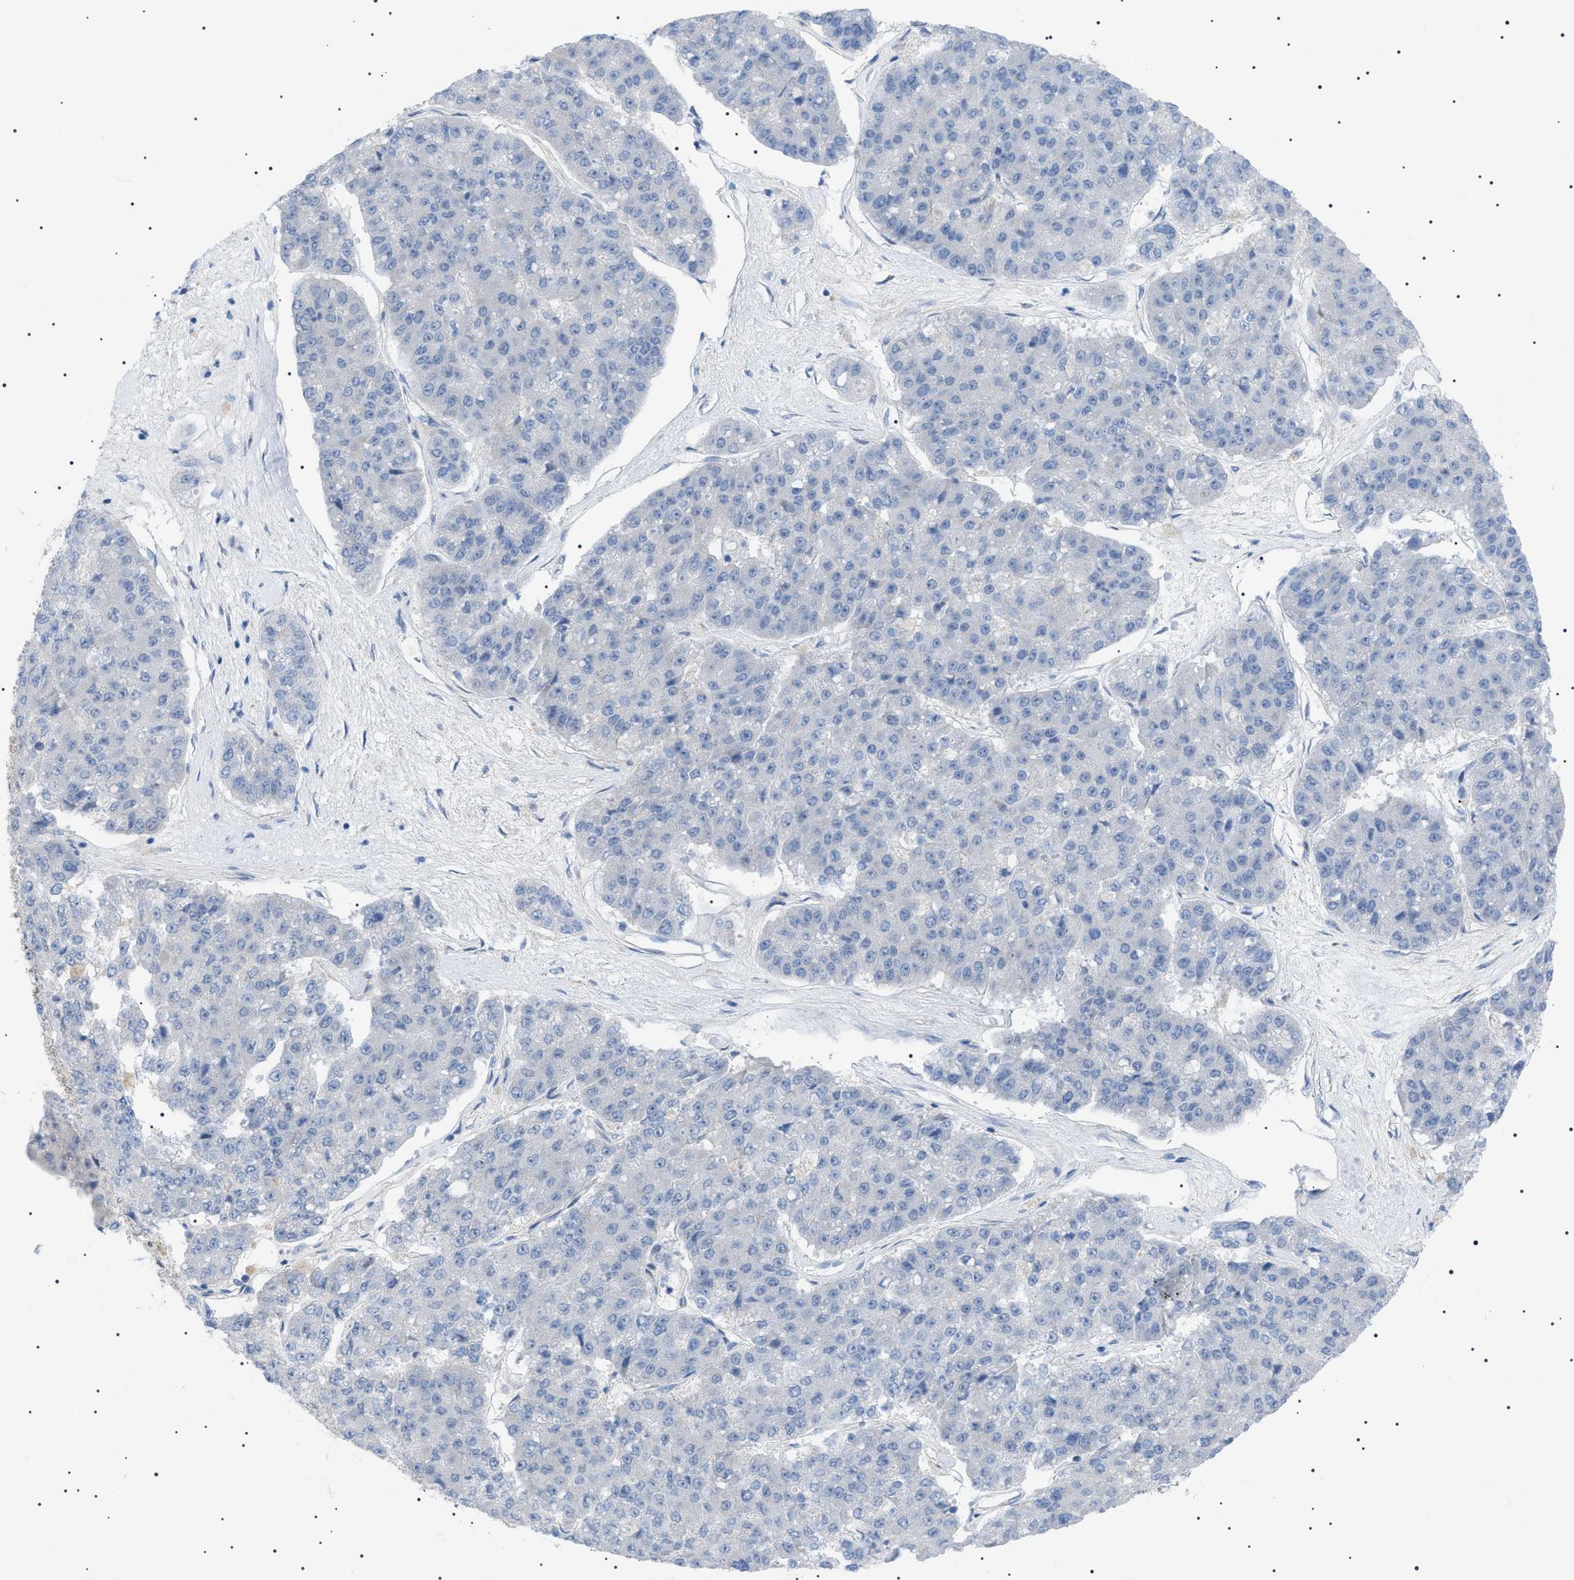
{"staining": {"intensity": "negative", "quantity": "none", "location": "none"}, "tissue": "pancreatic cancer", "cell_type": "Tumor cells", "image_type": "cancer", "snomed": [{"axis": "morphology", "description": "Adenocarcinoma, NOS"}, {"axis": "topography", "description": "Pancreas"}], "caption": "High magnification brightfield microscopy of pancreatic cancer (adenocarcinoma) stained with DAB (3,3'-diaminobenzidine) (brown) and counterstained with hematoxylin (blue): tumor cells show no significant staining. (DAB IHC, high magnification).", "gene": "ADAMTS1", "patient": {"sex": "male", "age": 50}}